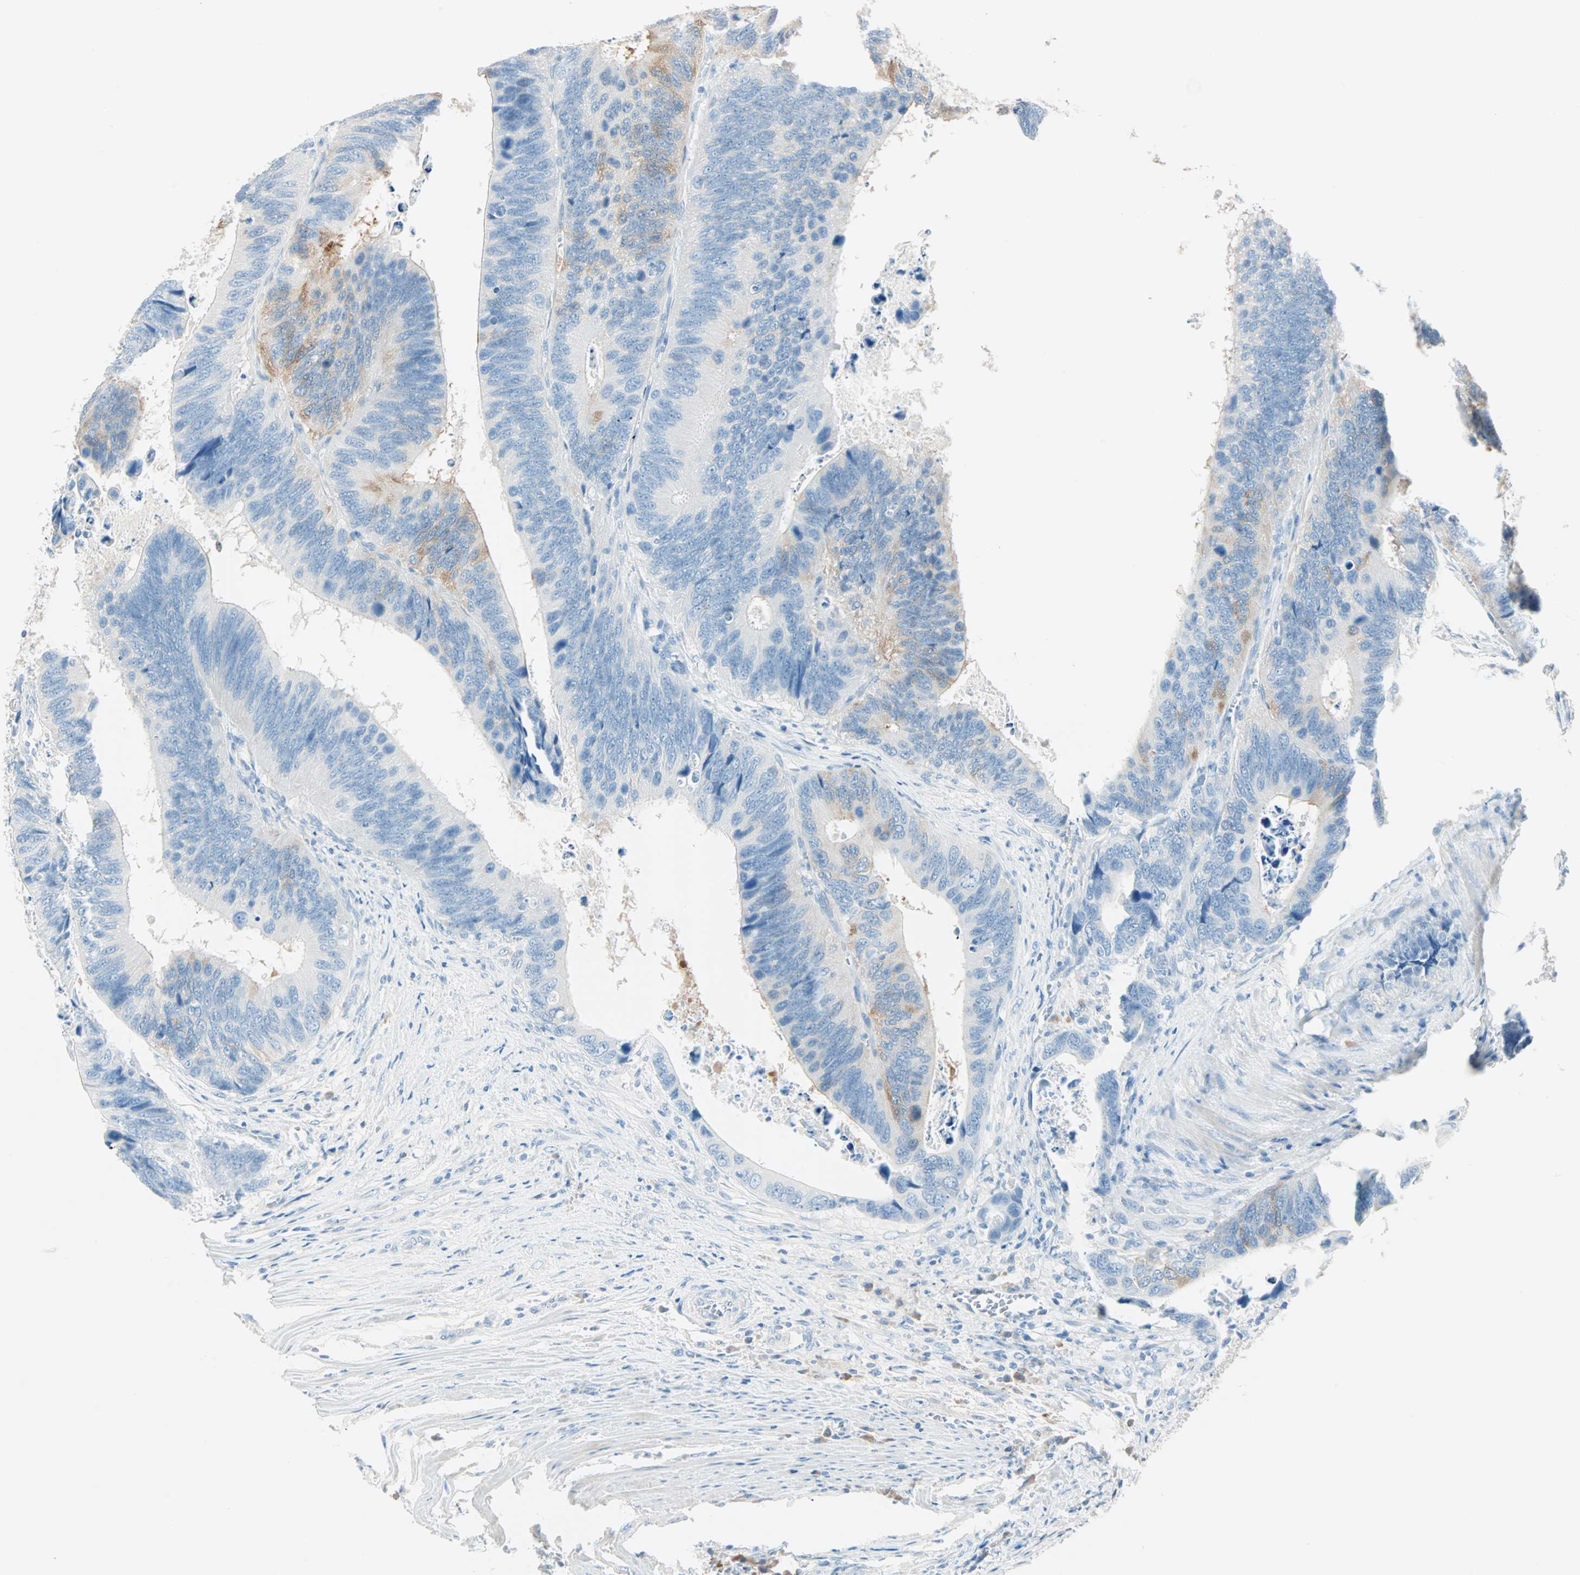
{"staining": {"intensity": "weak", "quantity": "<25%", "location": "cytoplasmic/membranous"}, "tissue": "colorectal cancer", "cell_type": "Tumor cells", "image_type": "cancer", "snomed": [{"axis": "morphology", "description": "Adenocarcinoma, NOS"}, {"axis": "topography", "description": "Colon"}], "caption": "Tumor cells are negative for brown protein staining in colorectal cancer.", "gene": "ATF6", "patient": {"sex": "male", "age": 72}}